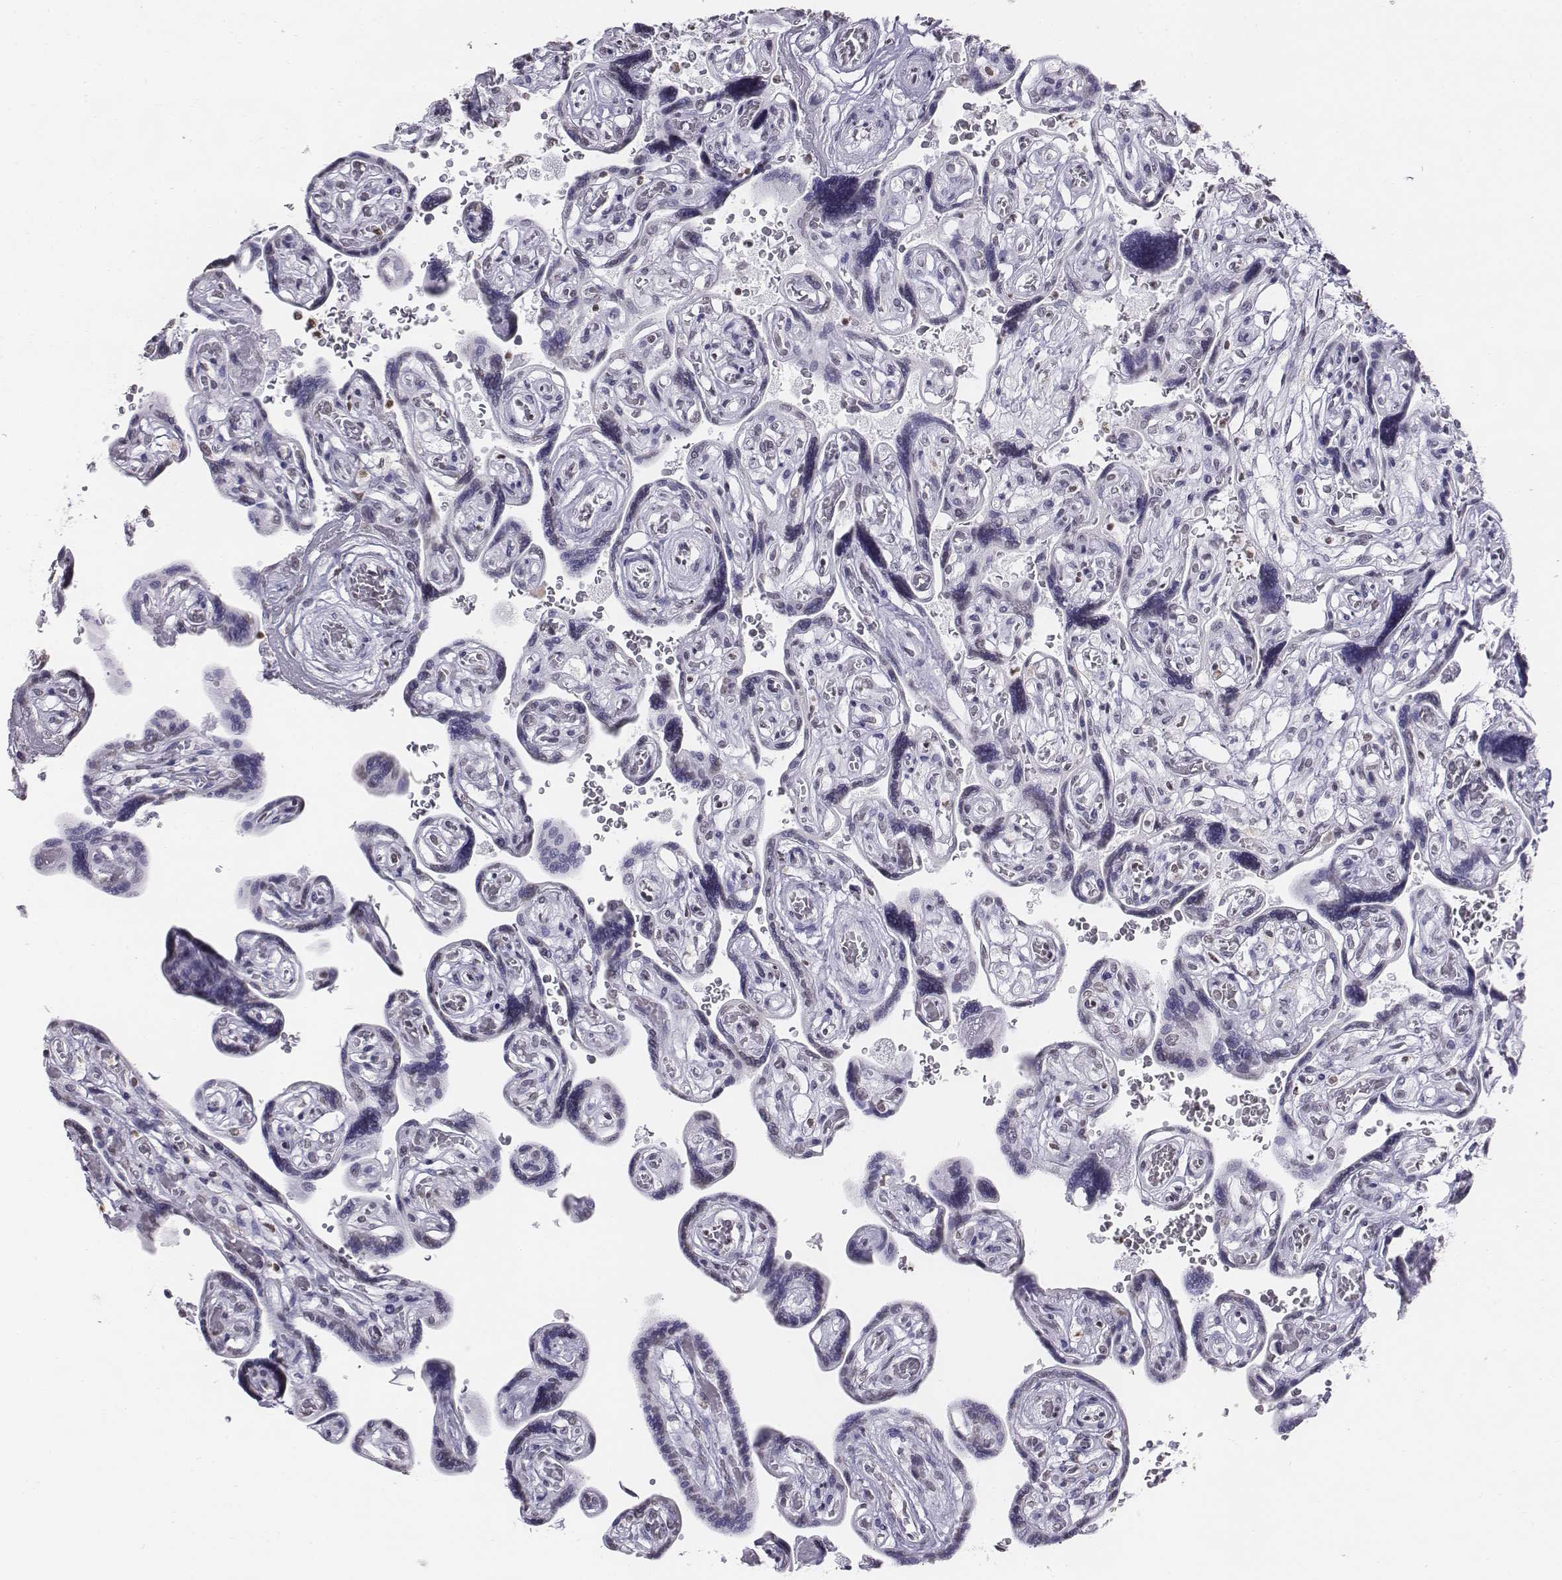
{"staining": {"intensity": "negative", "quantity": "none", "location": "none"}, "tissue": "placenta", "cell_type": "Decidual cells", "image_type": "normal", "snomed": [{"axis": "morphology", "description": "Normal tissue, NOS"}, {"axis": "topography", "description": "Placenta"}], "caption": "Immunohistochemical staining of normal human placenta exhibits no significant expression in decidual cells.", "gene": "BARHL1", "patient": {"sex": "female", "age": 32}}